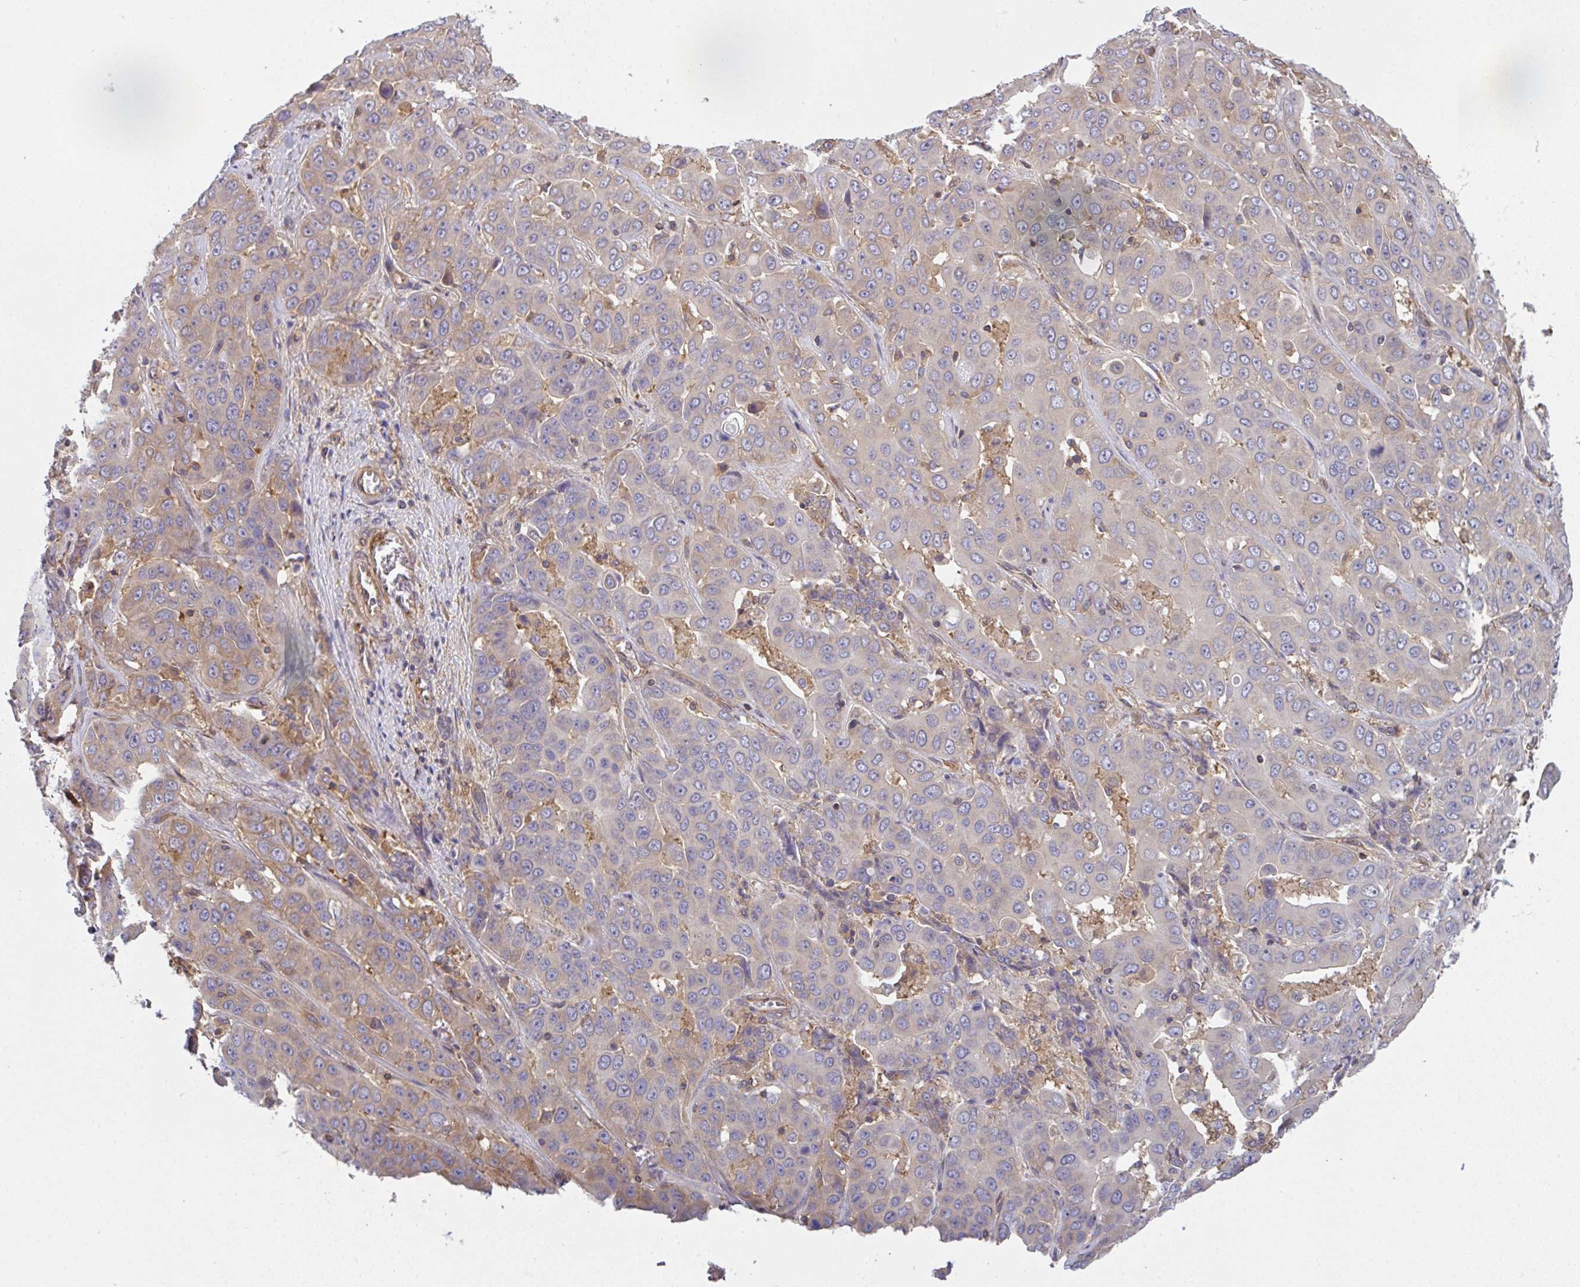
{"staining": {"intensity": "weak", "quantity": "<25%", "location": "cytoplasmic/membranous"}, "tissue": "liver cancer", "cell_type": "Tumor cells", "image_type": "cancer", "snomed": [{"axis": "morphology", "description": "Cholangiocarcinoma"}, {"axis": "topography", "description": "Liver"}], "caption": "Human cholangiocarcinoma (liver) stained for a protein using immunohistochemistry (IHC) demonstrates no staining in tumor cells.", "gene": "TMEM229A", "patient": {"sex": "female", "age": 52}}